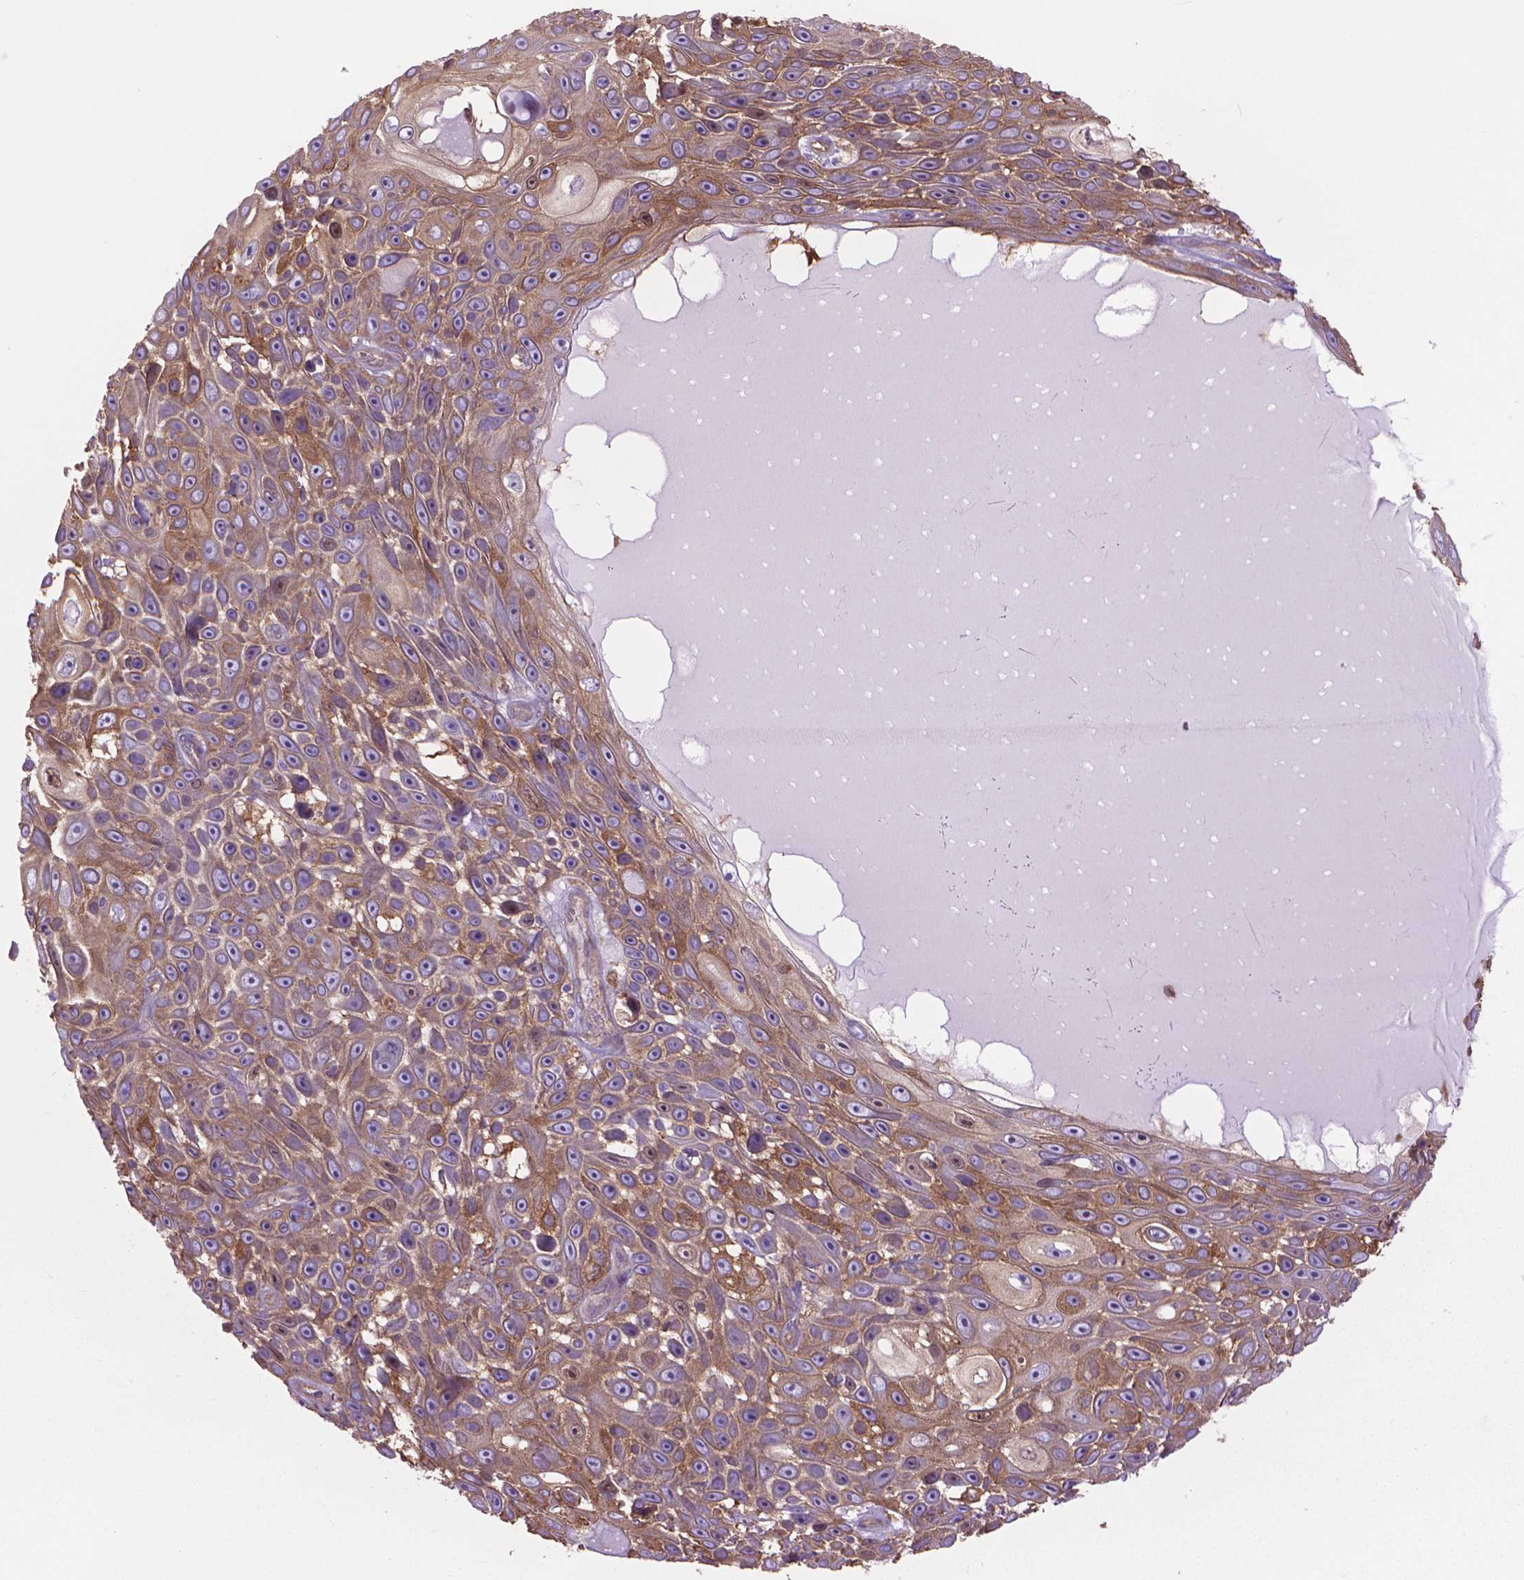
{"staining": {"intensity": "moderate", "quantity": ">75%", "location": "cytoplasmic/membranous"}, "tissue": "skin cancer", "cell_type": "Tumor cells", "image_type": "cancer", "snomed": [{"axis": "morphology", "description": "Squamous cell carcinoma, NOS"}, {"axis": "topography", "description": "Skin"}], "caption": "About >75% of tumor cells in skin squamous cell carcinoma exhibit moderate cytoplasmic/membranous protein expression as visualized by brown immunohistochemical staining.", "gene": "CORO1B", "patient": {"sex": "male", "age": 82}}